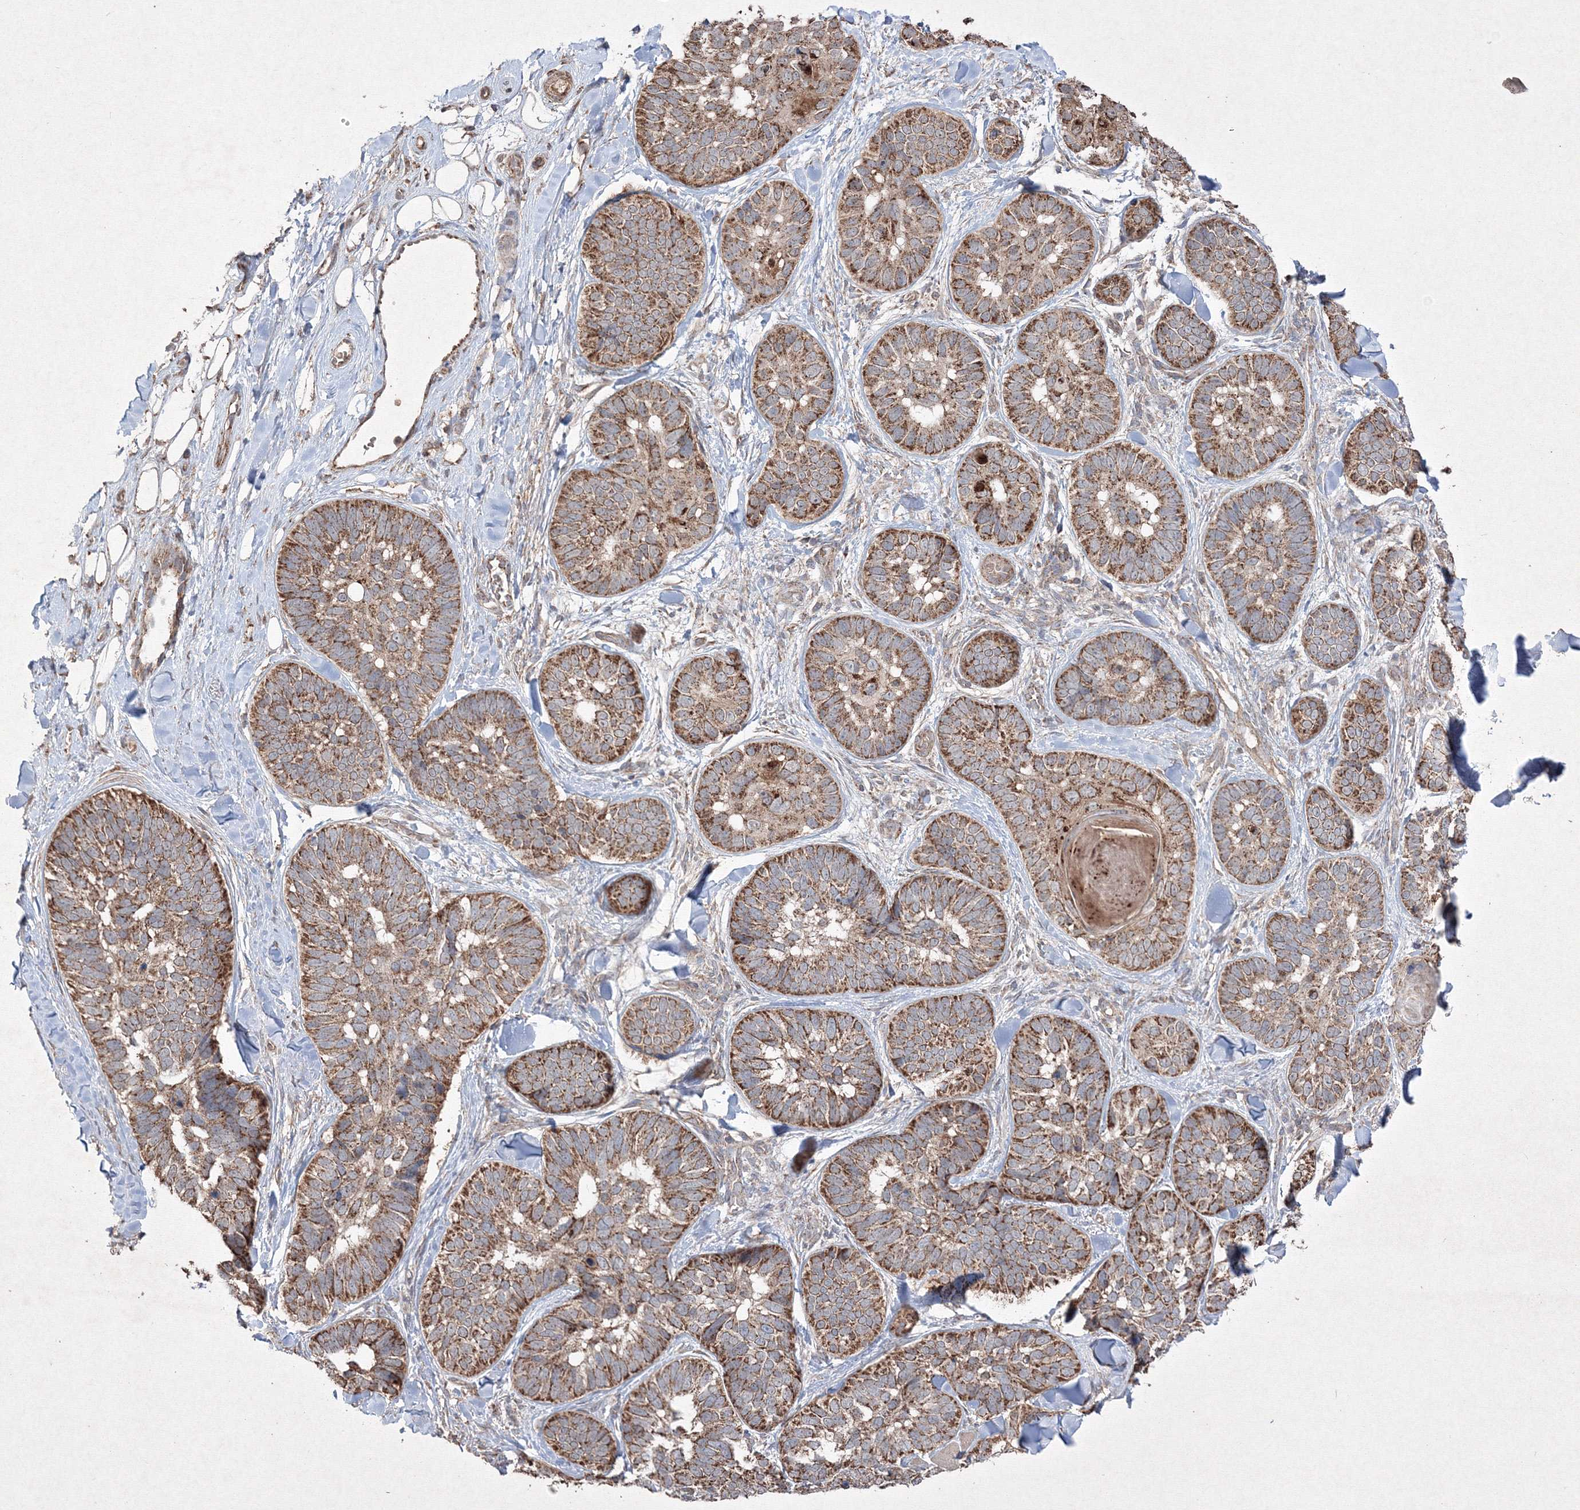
{"staining": {"intensity": "moderate", "quantity": ">75%", "location": "cytoplasmic/membranous"}, "tissue": "skin cancer", "cell_type": "Tumor cells", "image_type": "cancer", "snomed": [{"axis": "morphology", "description": "Basal cell carcinoma"}, {"axis": "topography", "description": "Skin"}], "caption": "Skin basal cell carcinoma stained with DAB immunohistochemistry (IHC) exhibits medium levels of moderate cytoplasmic/membranous expression in about >75% of tumor cells.", "gene": "GRSF1", "patient": {"sex": "male", "age": 62}}